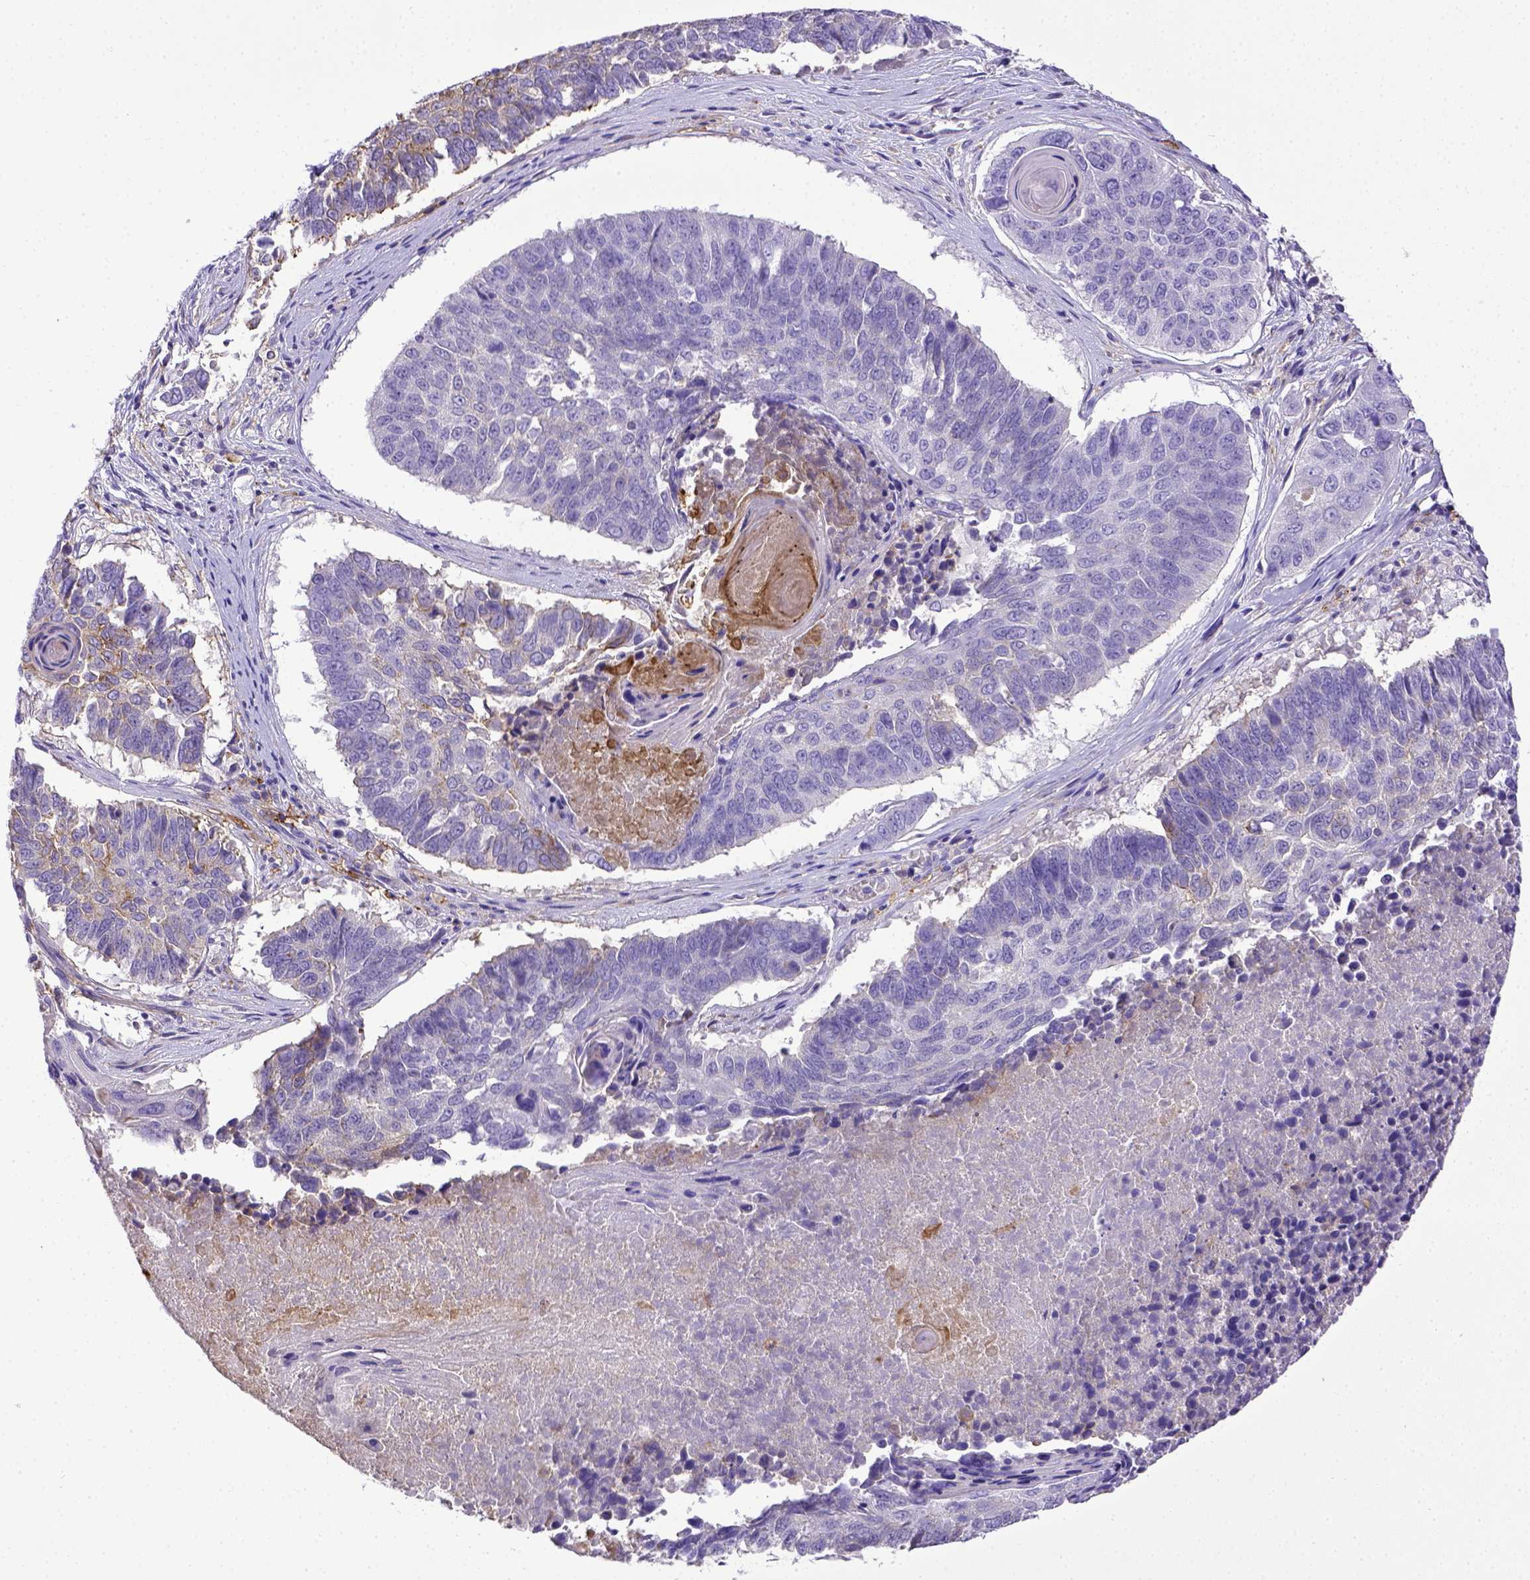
{"staining": {"intensity": "negative", "quantity": "none", "location": "none"}, "tissue": "lung cancer", "cell_type": "Tumor cells", "image_type": "cancer", "snomed": [{"axis": "morphology", "description": "Squamous cell carcinoma, NOS"}, {"axis": "topography", "description": "Lung"}], "caption": "High power microscopy photomicrograph of an immunohistochemistry image of lung cancer, revealing no significant positivity in tumor cells.", "gene": "CD40", "patient": {"sex": "male", "age": 73}}